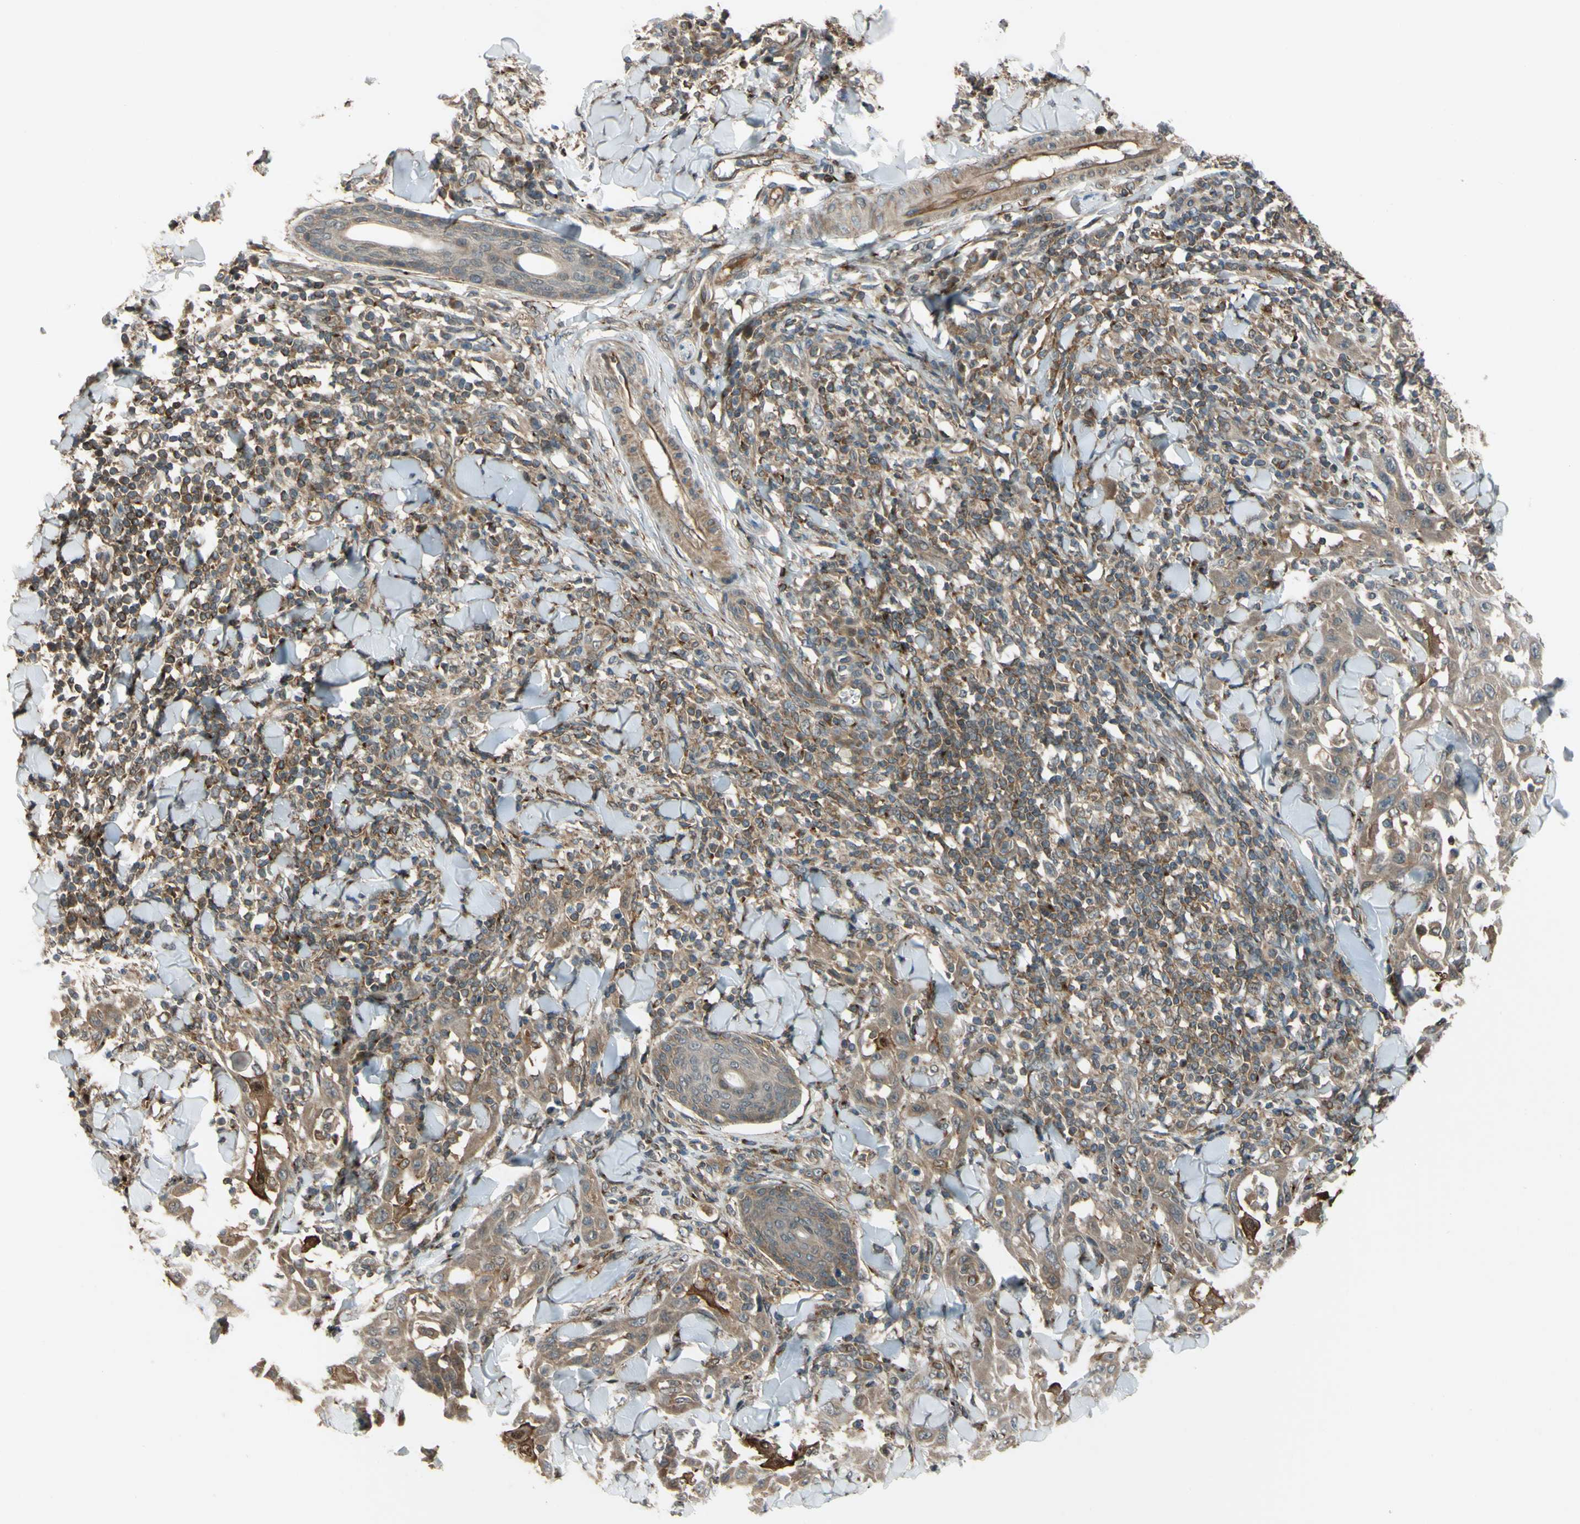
{"staining": {"intensity": "weak", "quantity": ">75%", "location": "cytoplasmic/membranous"}, "tissue": "skin cancer", "cell_type": "Tumor cells", "image_type": "cancer", "snomed": [{"axis": "morphology", "description": "Squamous cell carcinoma, NOS"}, {"axis": "topography", "description": "Skin"}], "caption": "IHC micrograph of neoplastic tissue: human skin squamous cell carcinoma stained using IHC shows low levels of weak protein expression localized specifically in the cytoplasmic/membranous of tumor cells, appearing as a cytoplasmic/membranous brown color.", "gene": "FLII", "patient": {"sex": "male", "age": 24}}